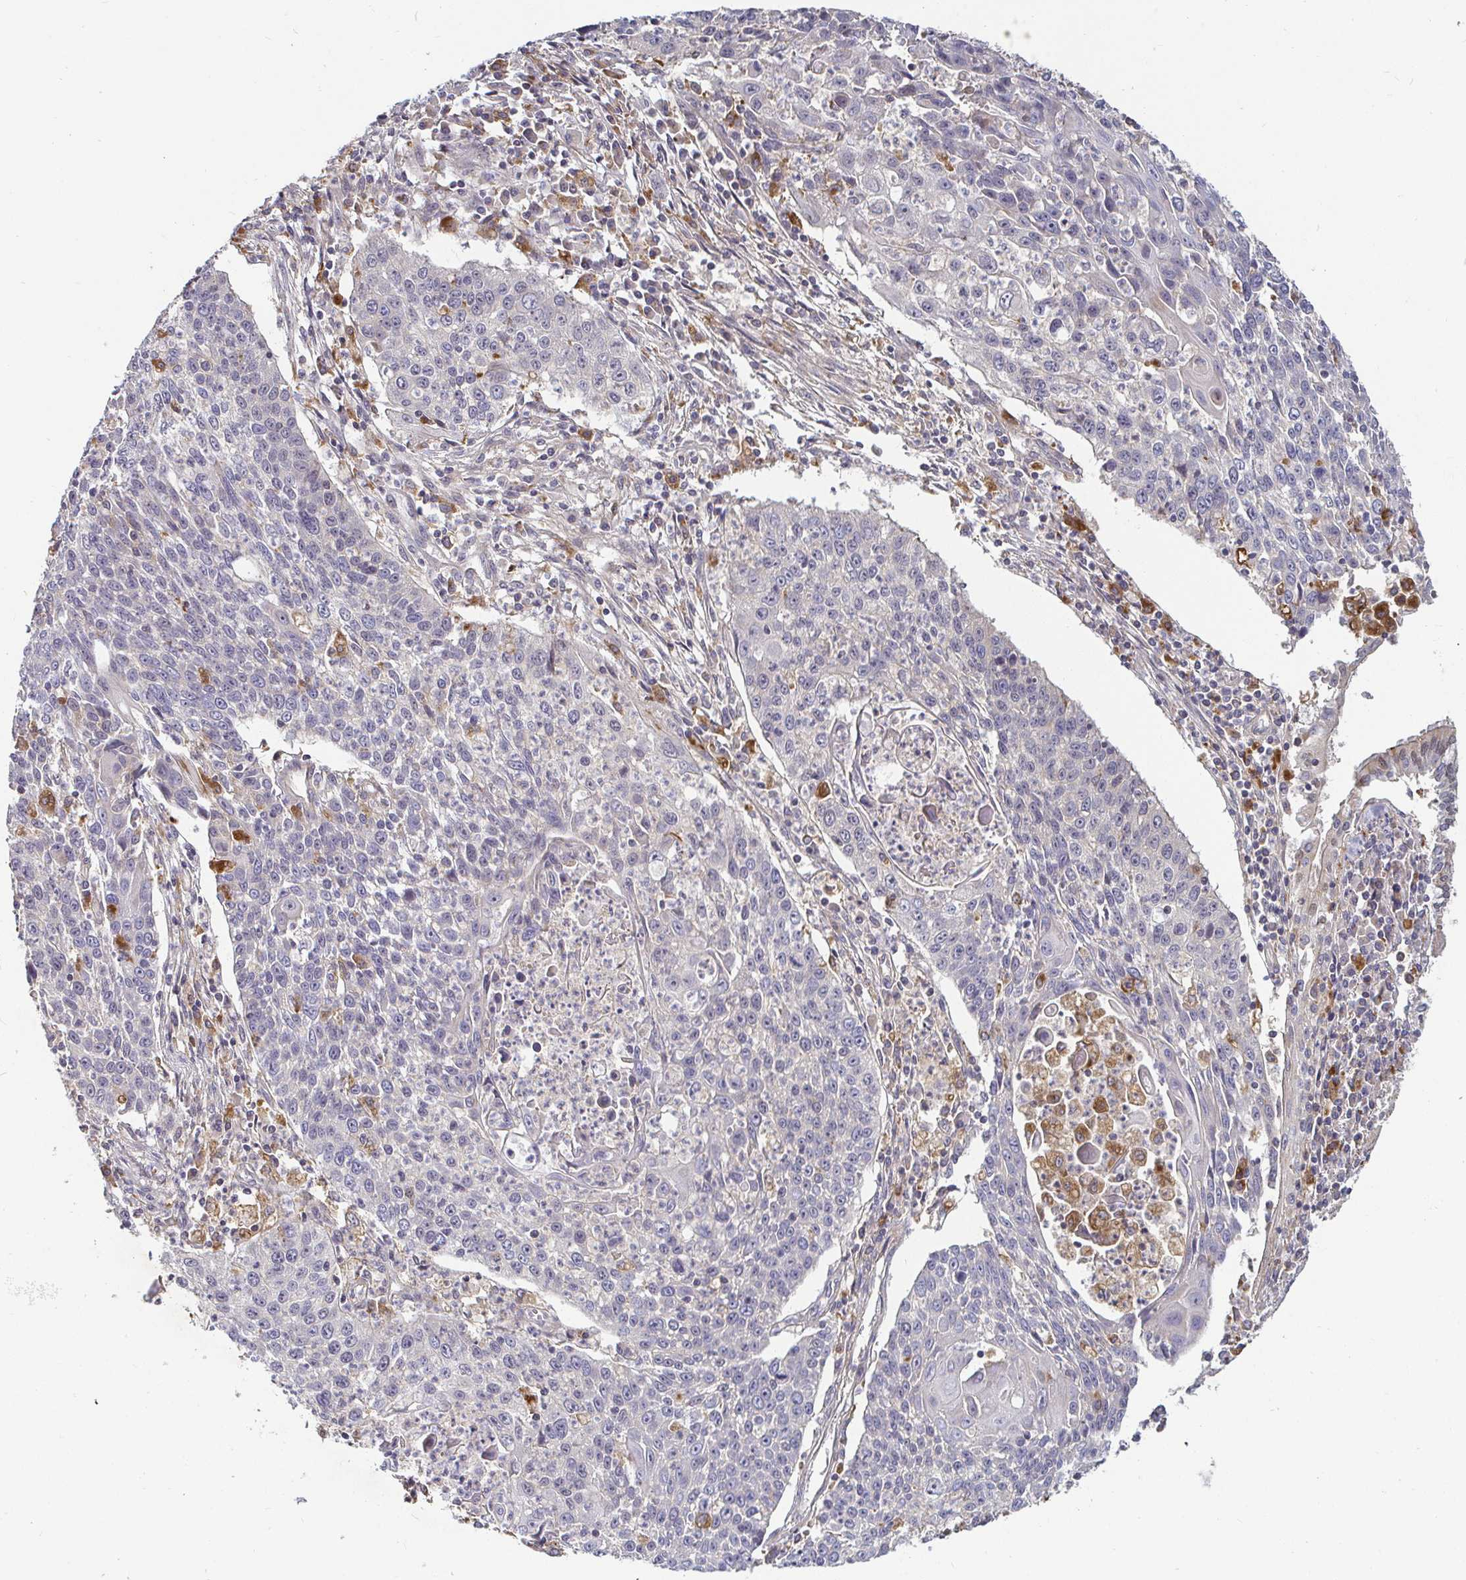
{"staining": {"intensity": "negative", "quantity": "none", "location": "none"}, "tissue": "lung cancer", "cell_type": "Tumor cells", "image_type": "cancer", "snomed": [{"axis": "morphology", "description": "Squamous cell carcinoma, NOS"}, {"axis": "morphology", "description": "Squamous cell carcinoma, metastatic, NOS"}, {"axis": "topography", "description": "Lung"}, {"axis": "topography", "description": "Pleura, NOS"}], "caption": "Tumor cells are negative for protein expression in human lung metastatic squamous cell carcinoma.", "gene": "CDH18", "patient": {"sex": "male", "age": 72}}